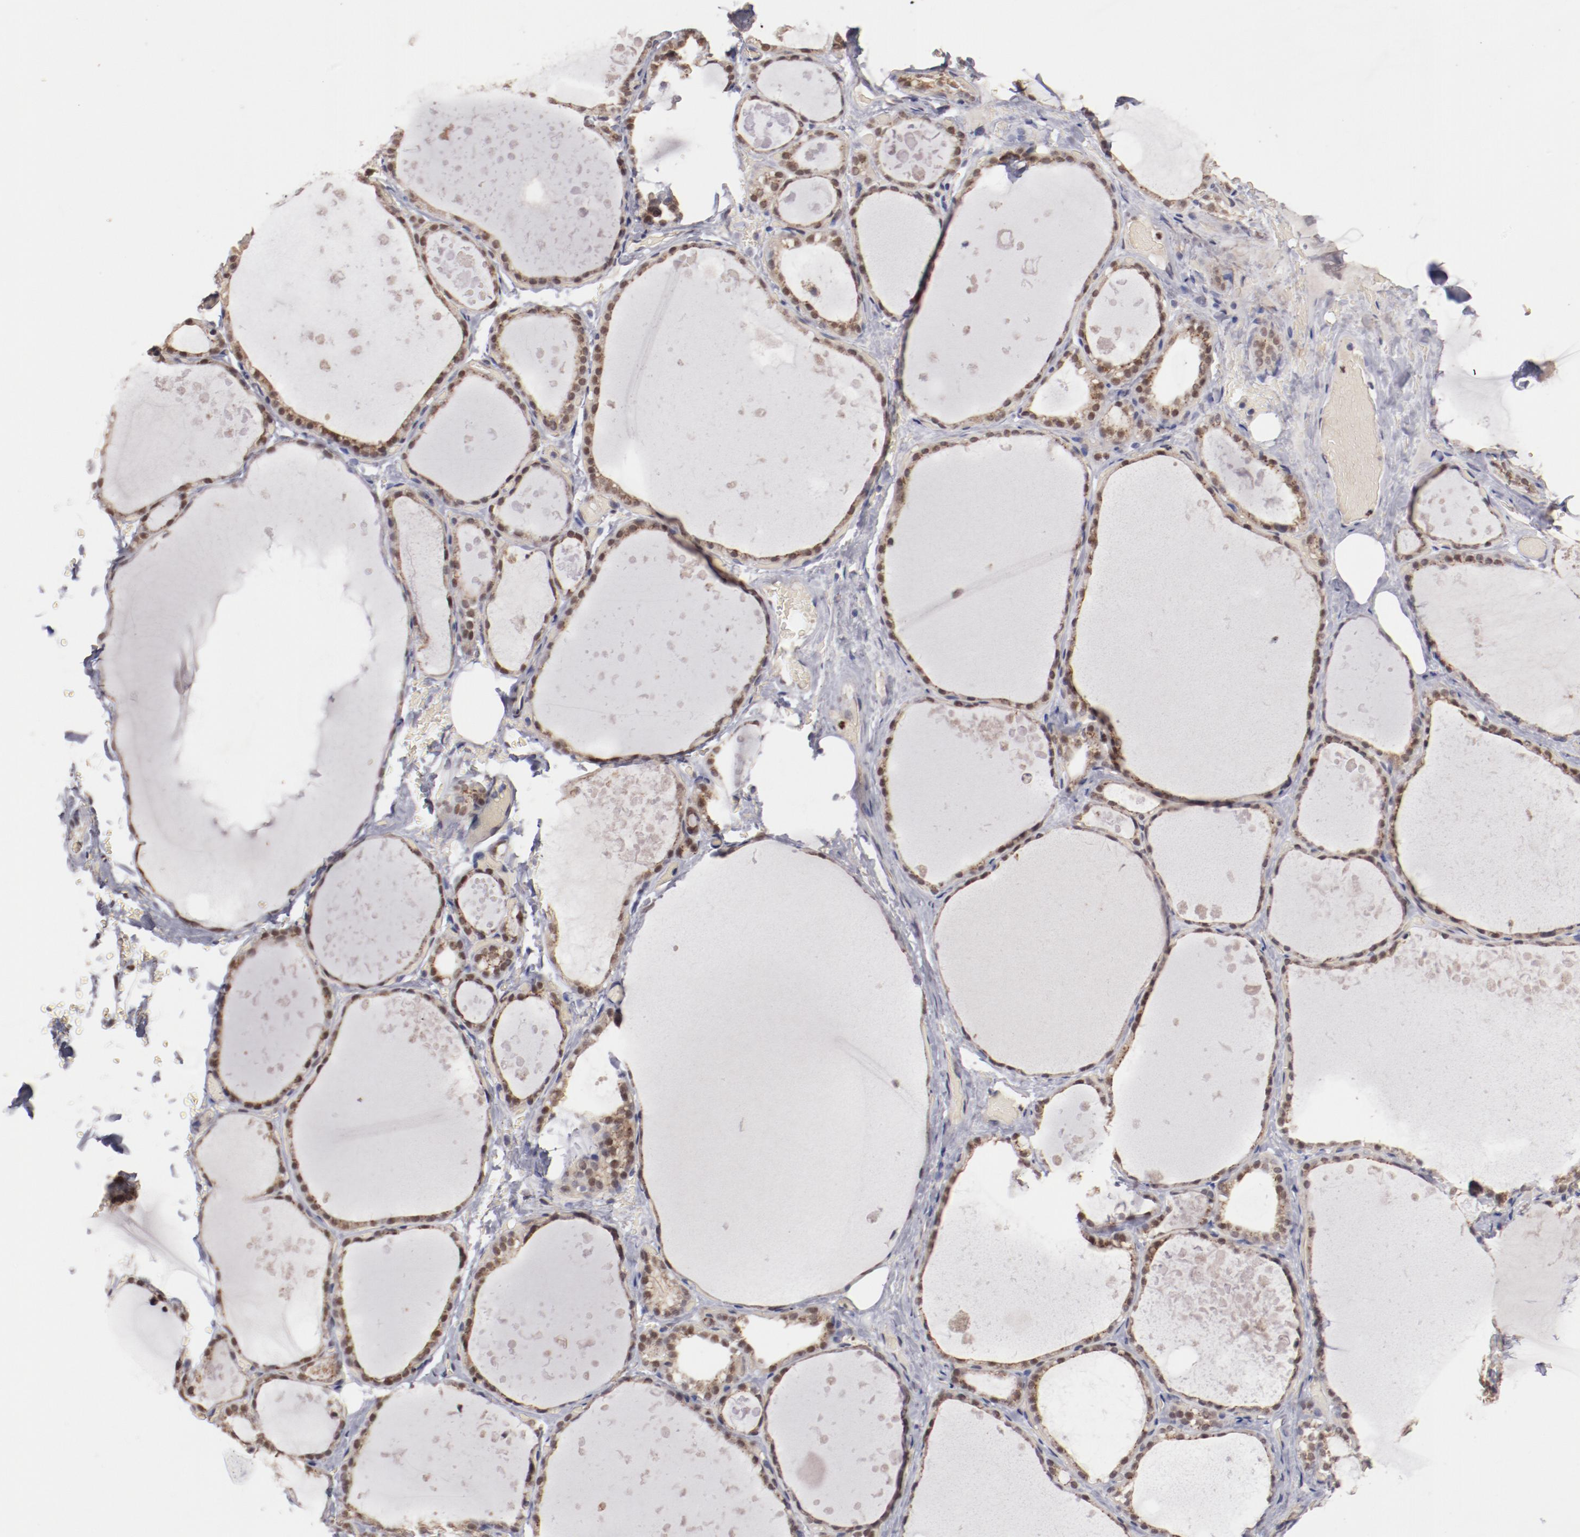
{"staining": {"intensity": "weak", "quantity": ">75%", "location": "cytoplasmic/membranous,nuclear"}, "tissue": "thyroid gland", "cell_type": "Glandular cells", "image_type": "normal", "snomed": [{"axis": "morphology", "description": "Normal tissue, NOS"}, {"axis": "topography", "description": "Thyroid gland"}], "caption": "Immunohistochemistry photomicrograph of unremarkable thyroid gland: human thyroid gland stained using IHC demonstrates low levels of weak protein expression localized specifically in the cytoplasmic/membranous,nuclear of glandular cells, appearing as a cytoplasmic/membranous,nuclear brown color.", "gene": "NFE2", "patient": {"sex": "male", "age": 61}}